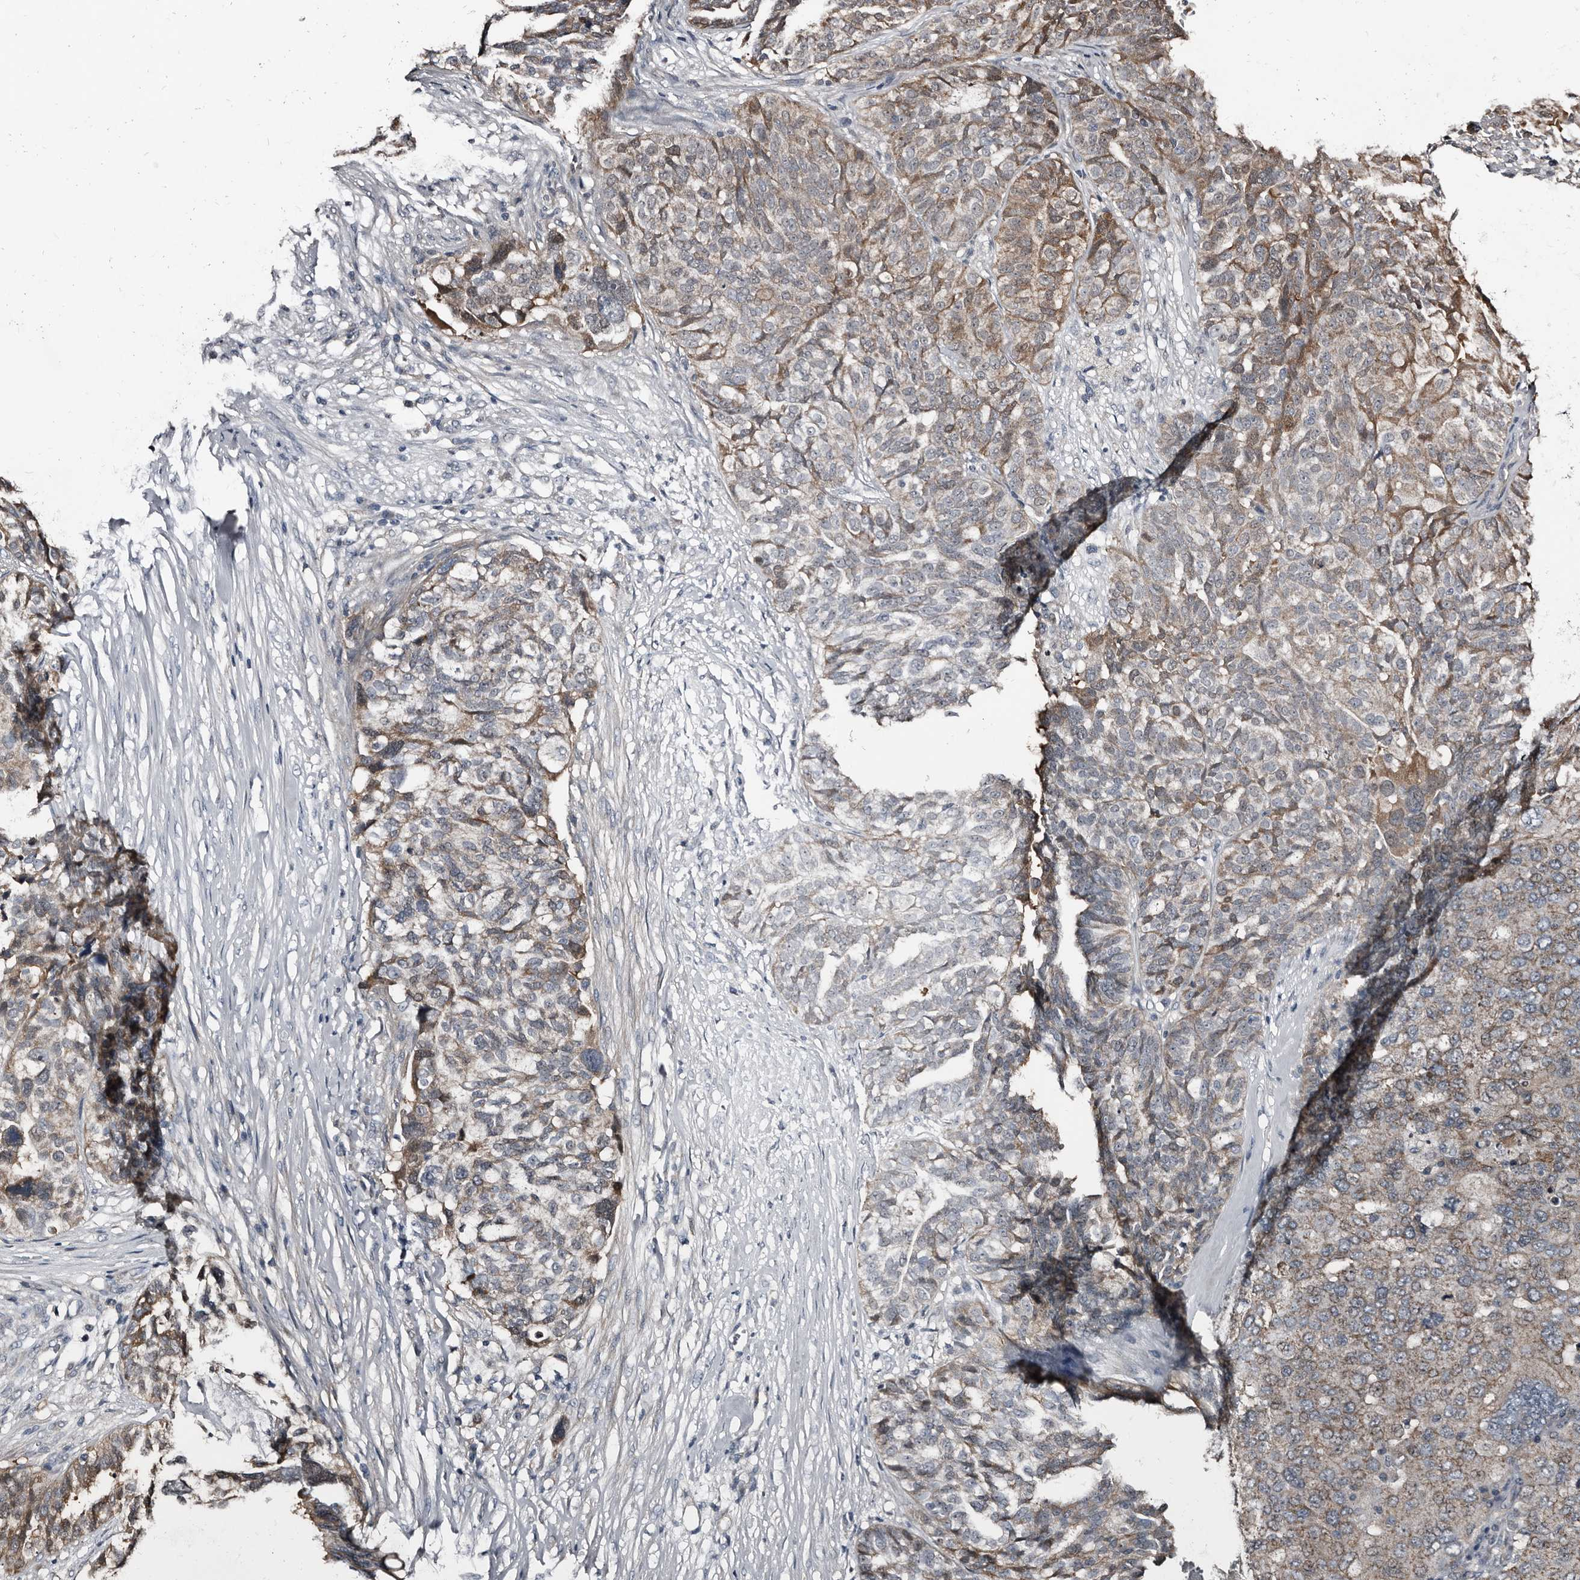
{"staining": {"intensity": "weak", "quantity": "25%-75%", "location": "cytoplasmic/membranous"}, "tissue": "ovarian cancer", "cell_type": "Tumor cells", "image_type": "cancer", "snomed": [{"axis": "morphology", "description": "Cystadenocarcinoma, serous, NOS"}, {"axis": "topography", "description": "Ovary"}], "caption": "Brown immunohistochemical staining in human ovarian cancer (serous cystadenocarcinoma) demonstrates weak cytoplasmic/membranous staining in about 25%-75% of tumor cells. Nuclei are stained in blue.", "gene": "DHPS", "patient": {"sex": "female", "age": 59}}